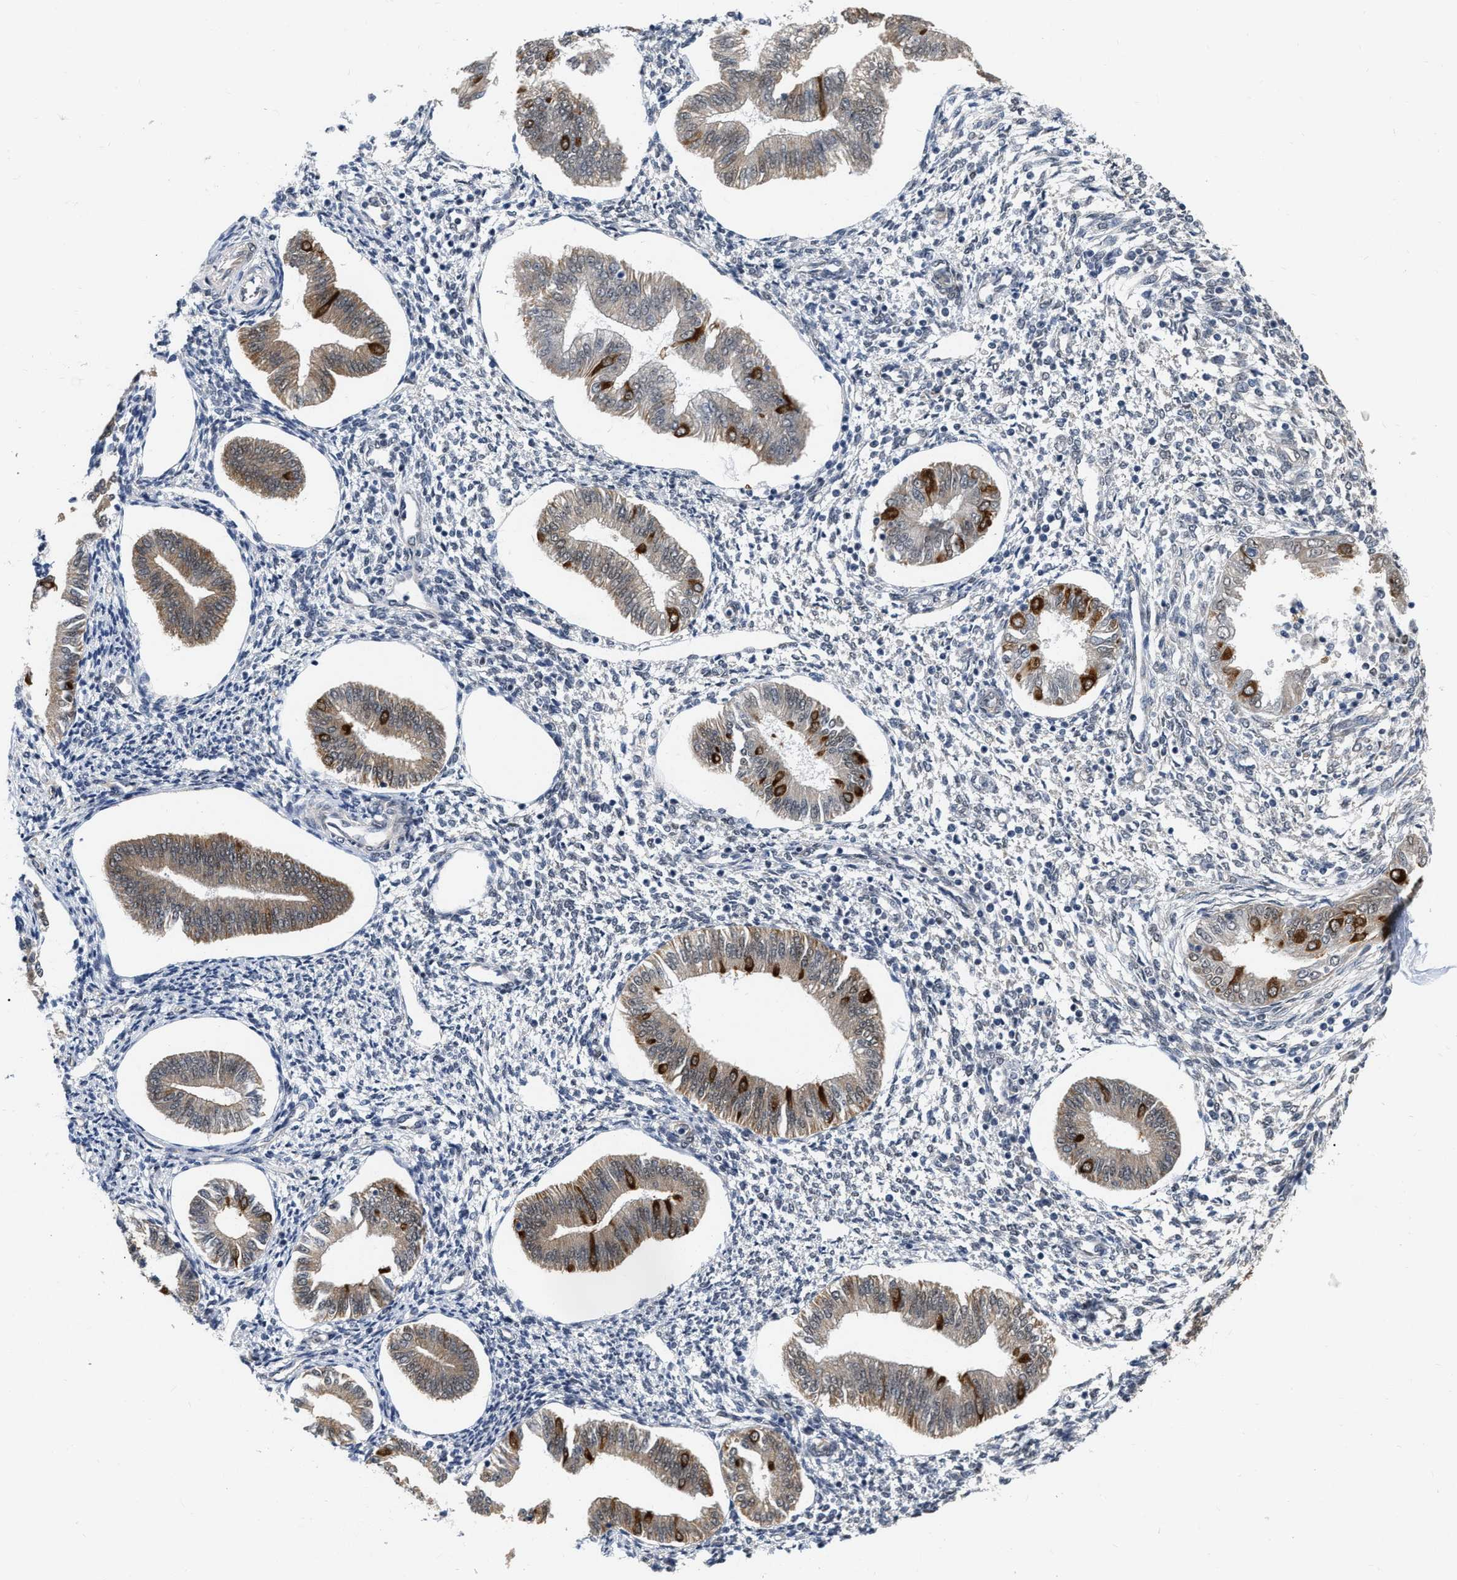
{"staining": {"intensity": "negative", "quantity": "none", "location": "none"}, "tissue": "endometrium", "cell_type": "Cells in endometrial stroma", "image_type": "normal", "snomed": [{"axis": "morphology", "description": "Normal tissue, NOS"}, {"axis": "topography", "description": "Endometrium"}], "caption": "Cells in endometrial stroma show no significant expression in normal endometrium. The staining is performed using DAB (3,3'-diaminobenzidine) brown chromogen with nuclei counter-stained in using hematoxylin.", "gene": "RUVBL1", "patient": {"sex": "female", "age": 50}}